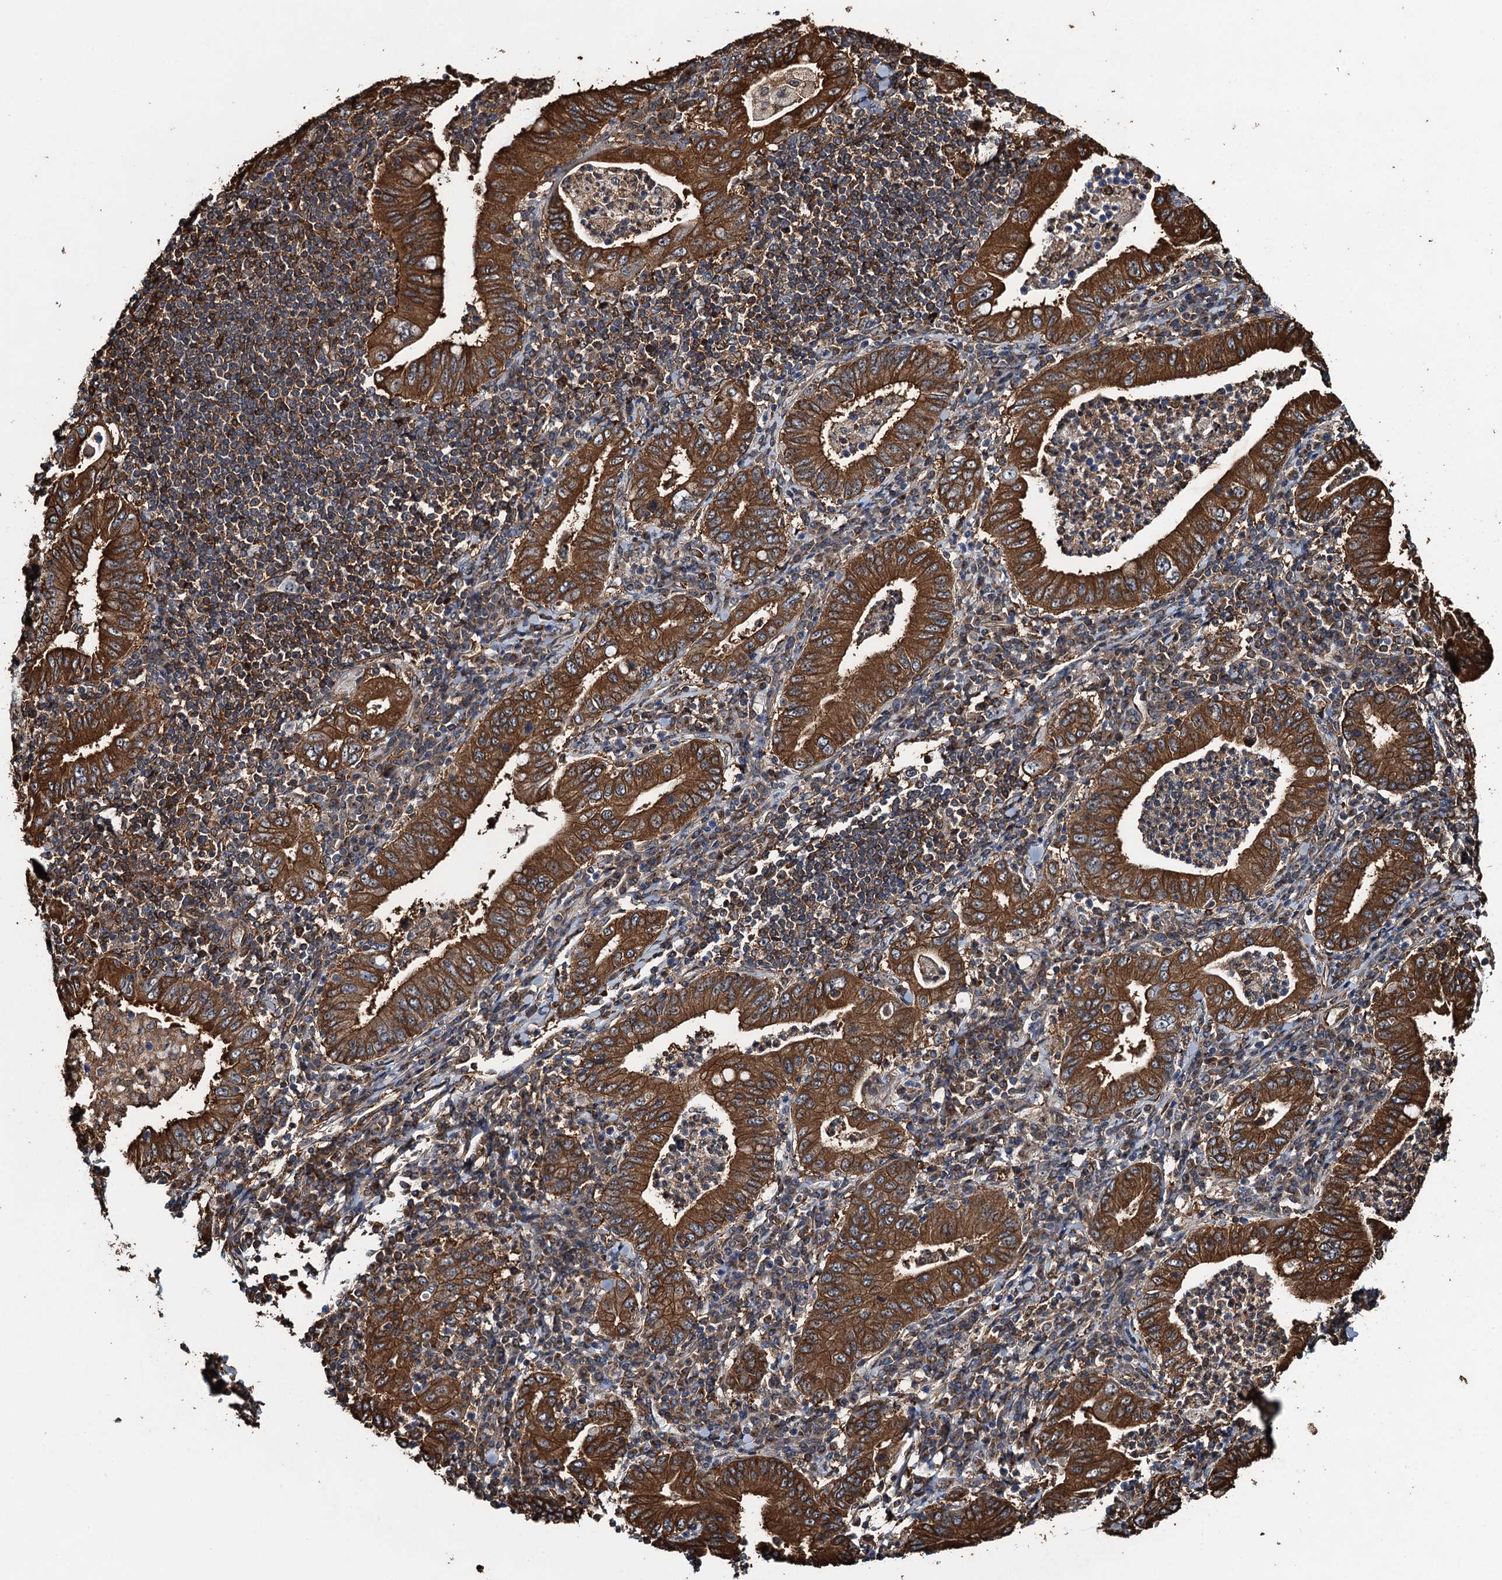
{"staining": {"intensity": "strong", "quantity": ">75%", "location": "cytoplasmic/membranous"}, "tissue": "stomach cancer", "cell_type": "Tumor cells", "image_type": "cancer", "snomed": [{"axis": "morphology", "description": "Normal tissue, NOS"}, {"axis": "morphology", "description": "Adenocarcinoma, NOS"}, {"axis": "topography", "description": "Esophagus"}, {"axis": "topography", "description": "Stomach, upper"}, {"axis": "topography", "description": "Peripheral nerve tissue"}], "caption": "A high amount of strong cytoplasmic/membranous positivity is present in approximately >75% of tumor cells in stomach adenocarcinoma tissue.", "gene": "WHAMM", "patient": {"sex": "male", "age": 62}}